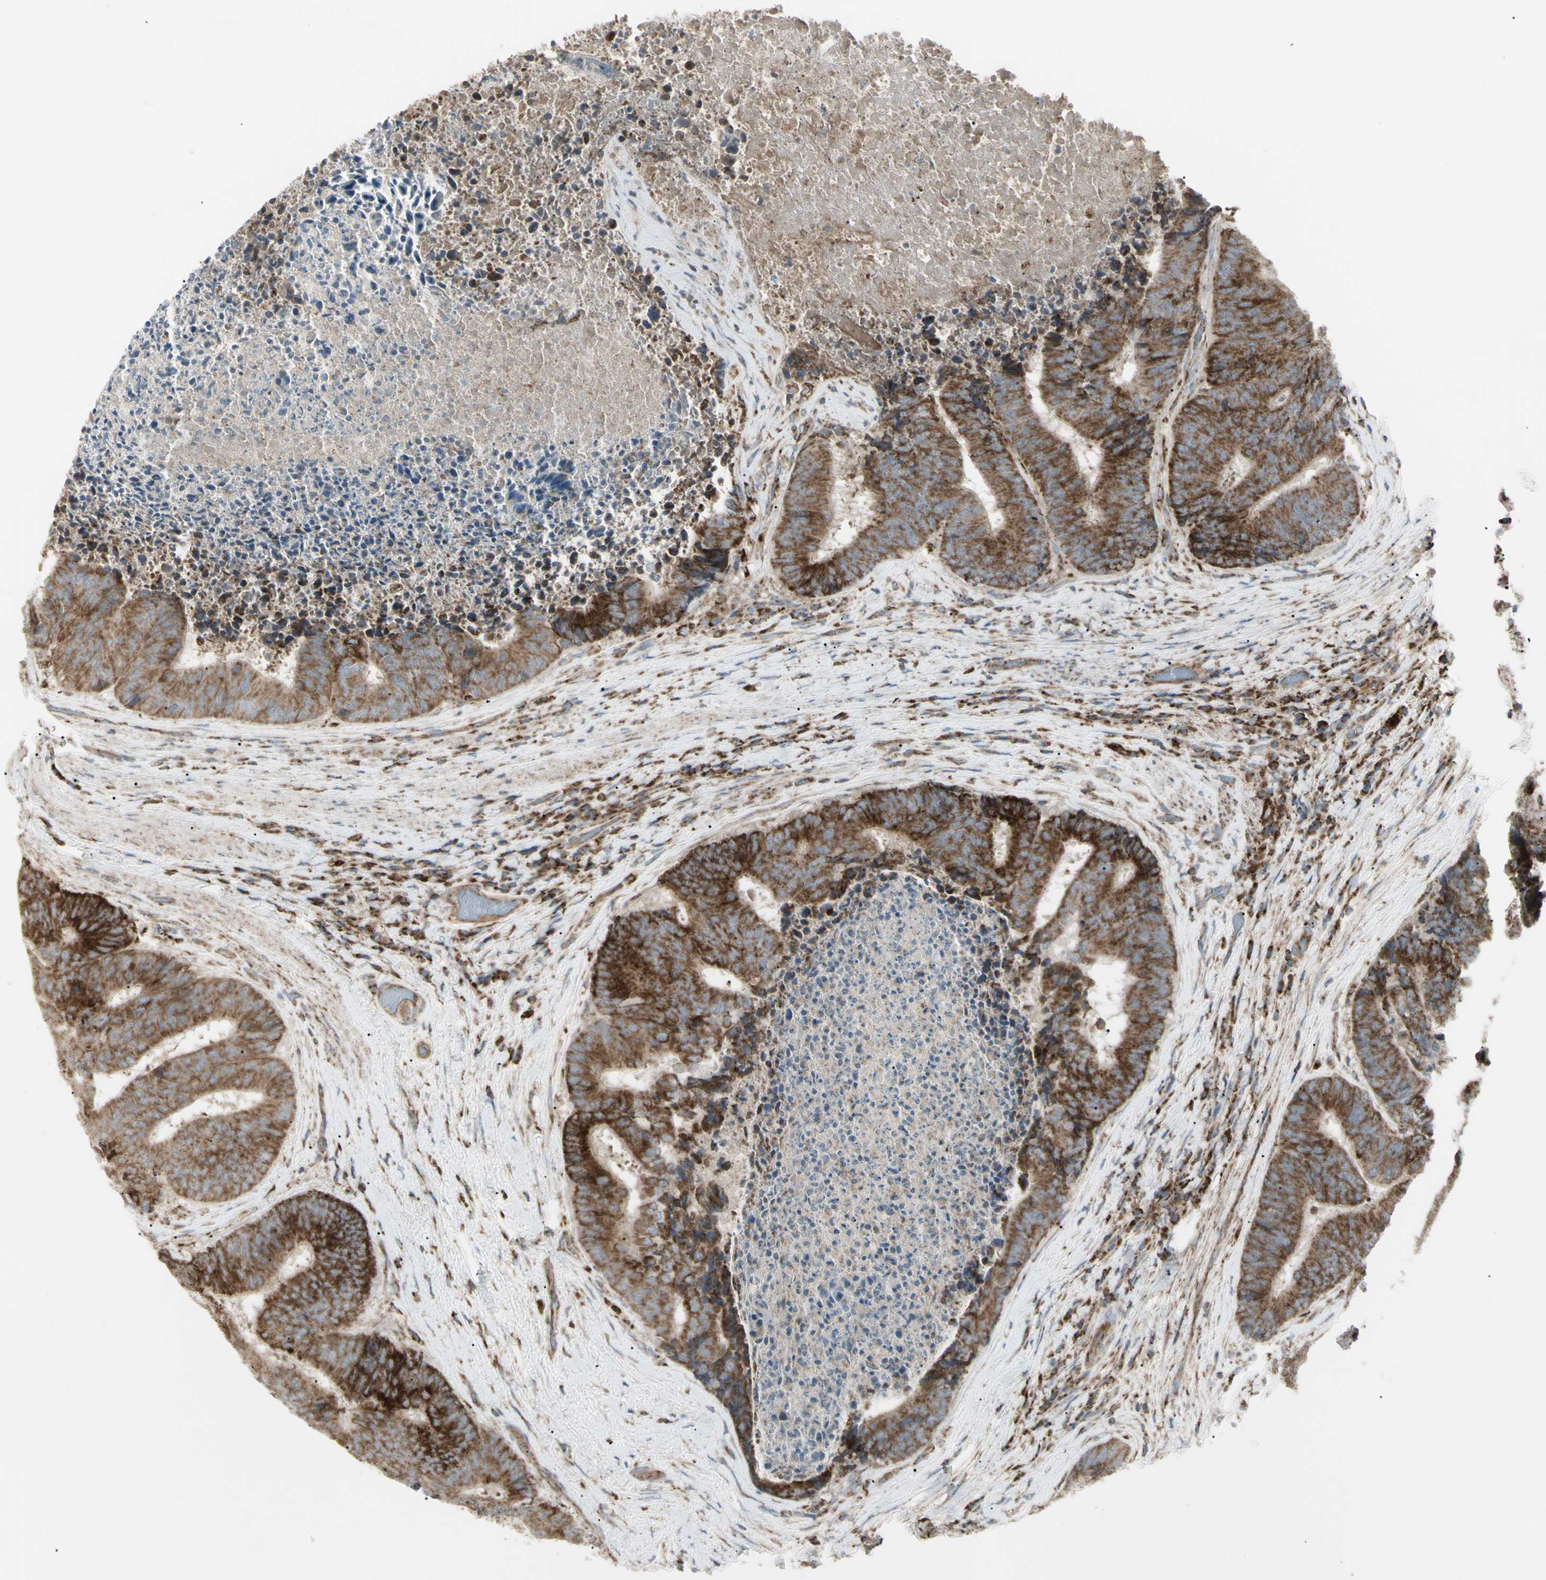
{"staining": {"intensity": "strong", "quantity": ">75%", "location": "cytoplasmic/membranous"}, "tissue": "colorectal cancer", "cell_type": "Tumor cells", "image_type": "cancer", "snomed": [{"axis": "morphology", "description": "Adenocarcinoma, NOS"}, {"axis": "topography", "description": "Rectum"}], "caption": "A brown stain highlights strong cytoplasmic/membranous expression of a protein in human colorectal adenocarcinoma tumor cells.", "gene": "CYB5R1", "patient": {"sex": "male", "age": 72}}